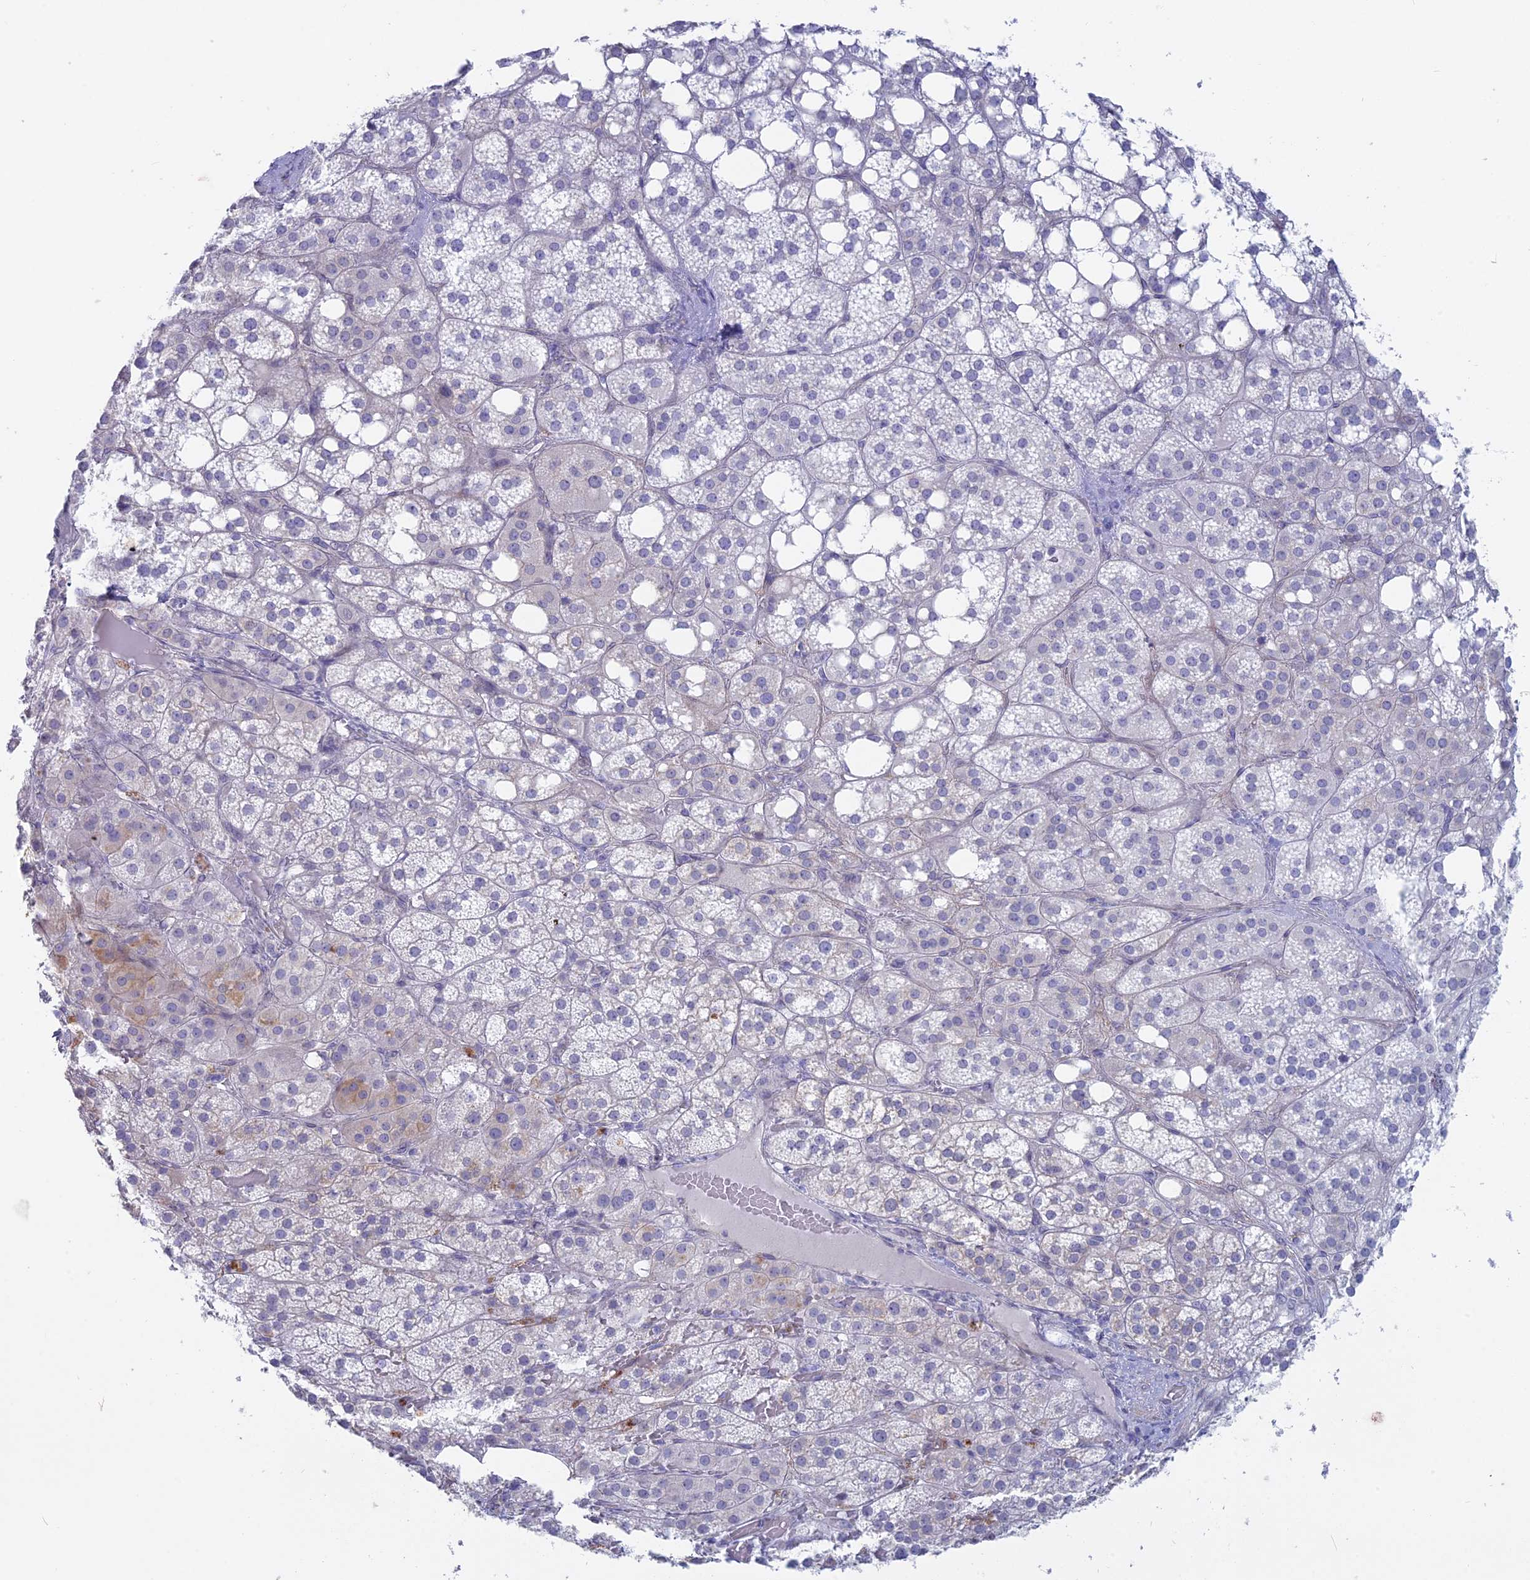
{"staining": {"intensity": "moderate", "quantity": "<25%", "location": "cytoplasmic/membranous"}, "tissue": "adrenal gland", "cell_type": "Glandular cells", "image_type": "normal", "snomed": [{"axis": "morphology", "description": "Normal tissue, NOS"}, {"axis": "topography", "description": "Adrenal gland"}], "caption": "A low amount of moderate cytoplasmic/membranous expression is appreciated in approximately <25% of glandular cells in benign adrenal gland.", "gene": "MYO5B", "patient": {"sex": "female", "age": 59}}